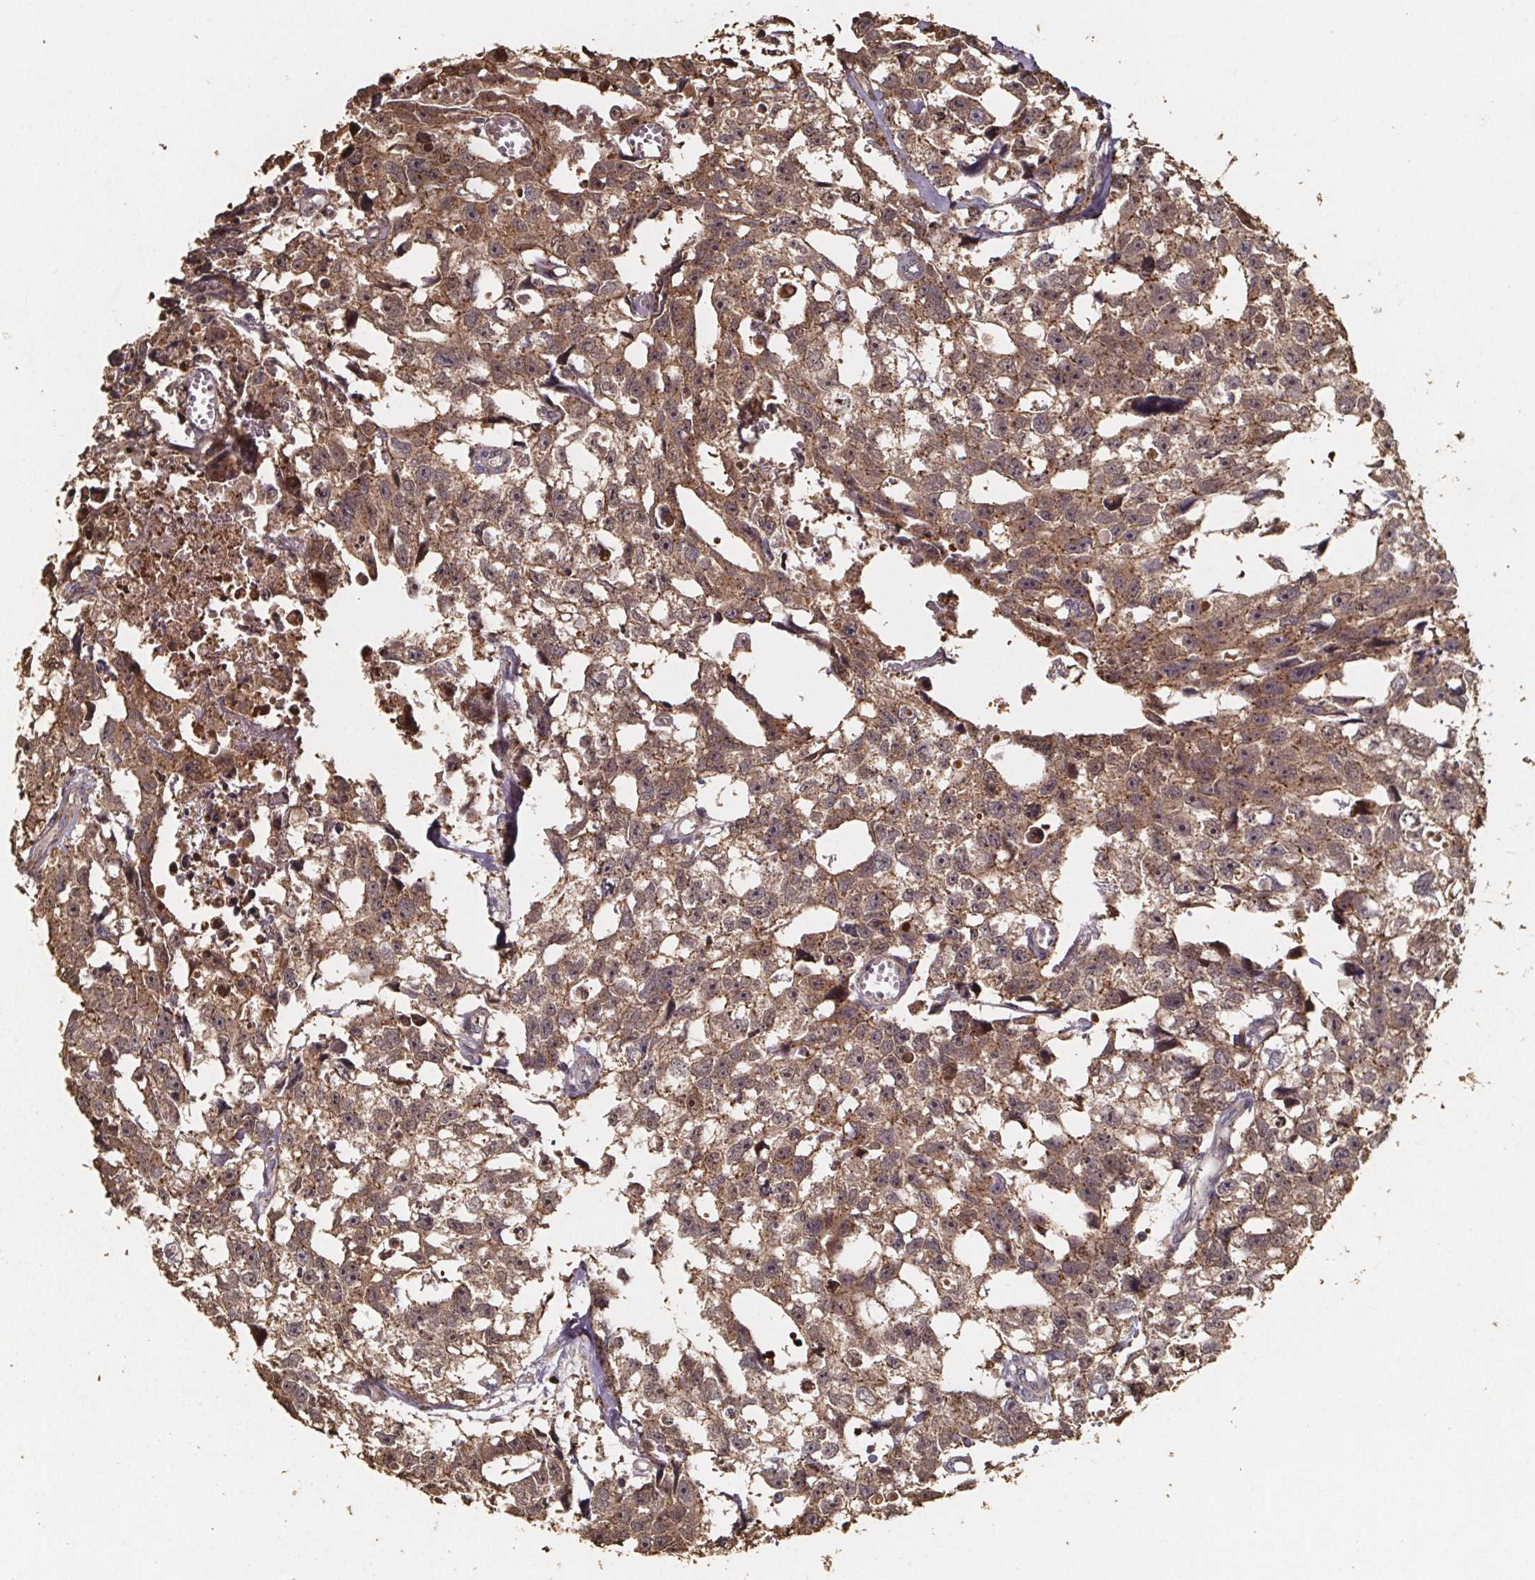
{"staining": {"intensity": "moderate", "quantity": ">75%", "location": "cytoplasmic/membranous"}, "tissue": "testis cancer", "cell_type": "Tumor cells", "image_type": "cancer", "snomed": [{"axis": "morphology", "description": "Carcinoma, Embryonal, NOS"}, {"axis": "morphology", "description": "Teratoma, malignant, NOS"}, {"axis": "topography", "description": "Testis"}], "caption": "Protein positivity by IHC displays moderate cytoplasmic/membranous positivity in about >75% of tumor cells in testis malignant teratoma.", "gene": "ZNF879", "patient": {"sex": "male", "age": 44}}